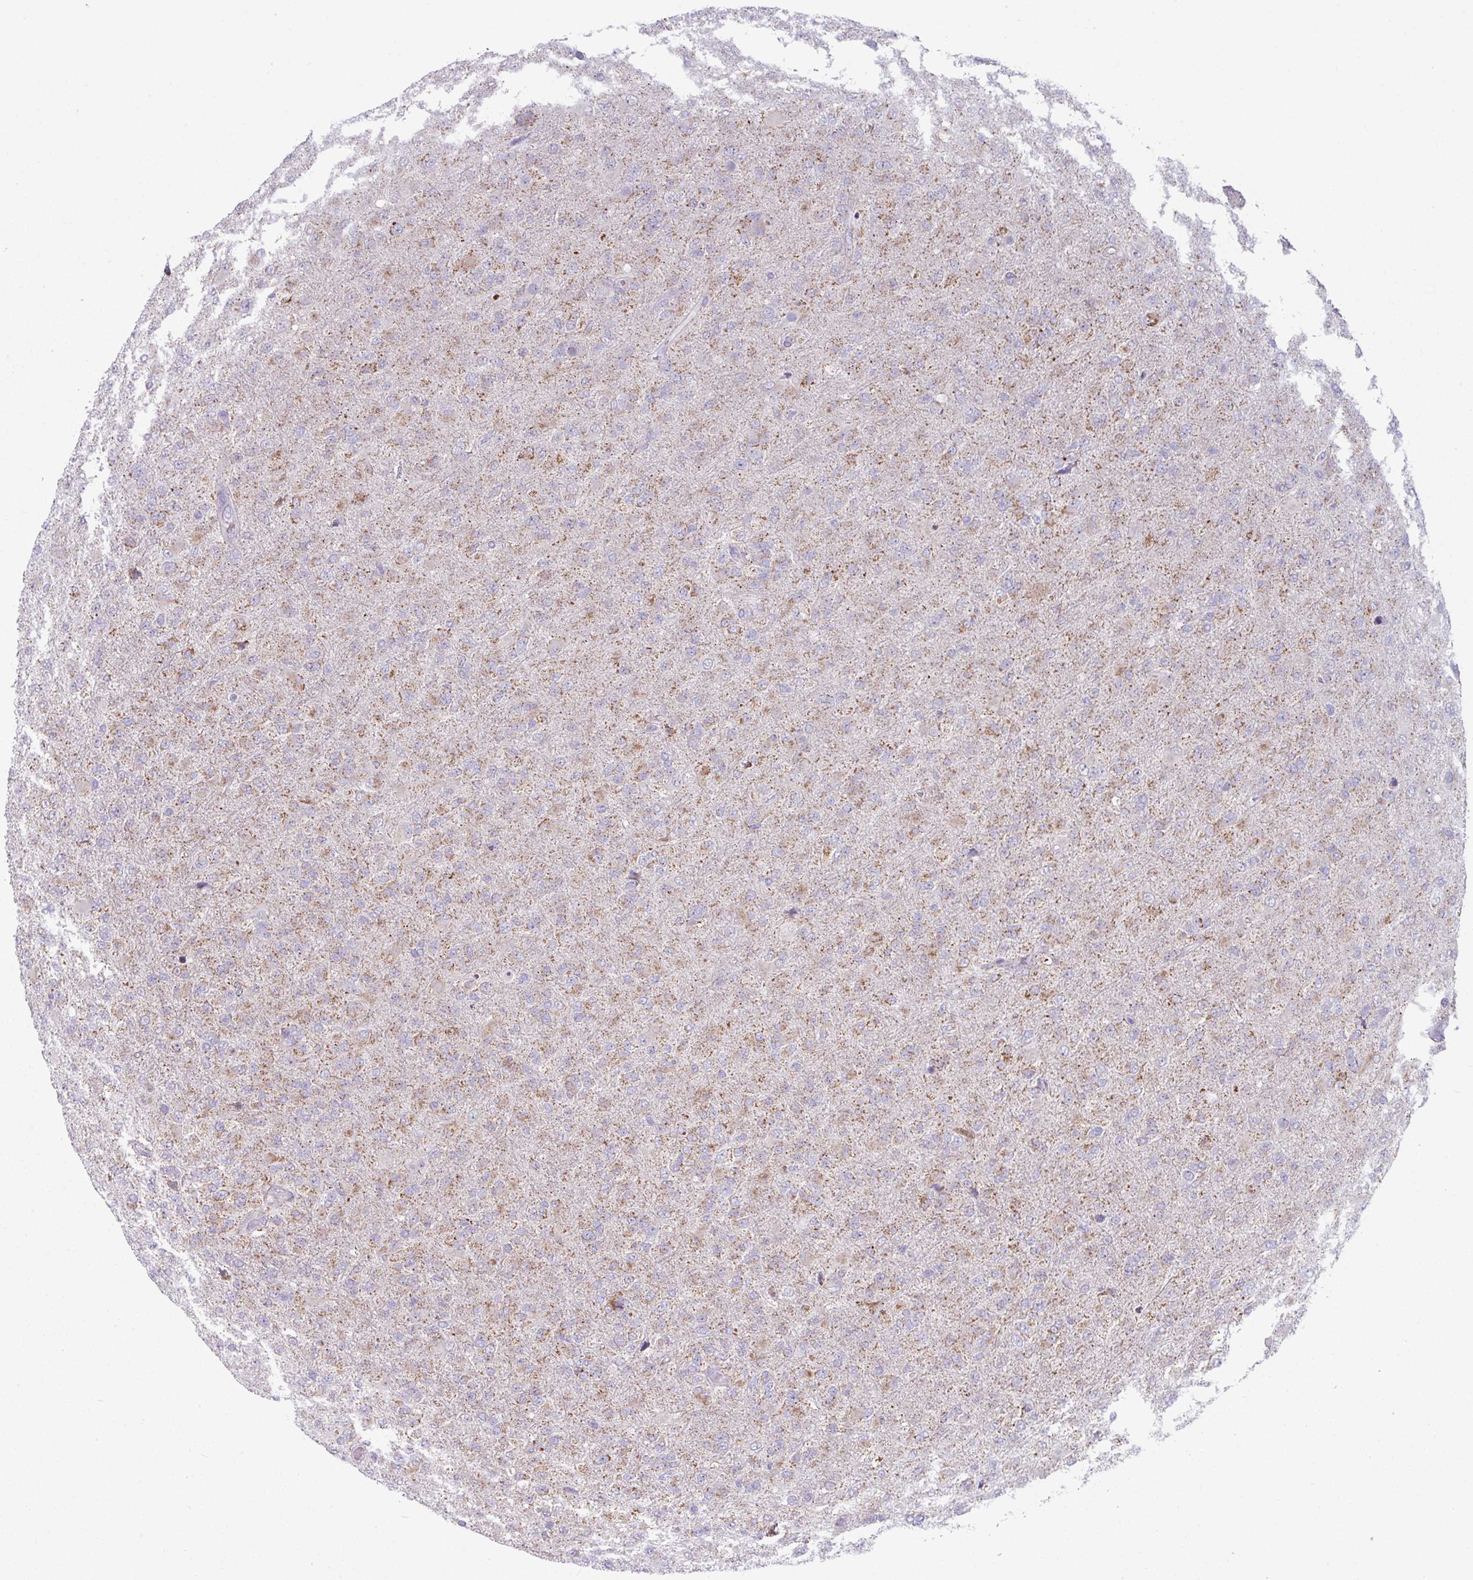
{"staining": {"intensity": "moderate", "quantity": "25%-75%", "location": "cytoplasmic/membranous"}, "tissue": "glioma", "cell_type": "Tumor cells", "image_type": "cancer", "snomed": [{"axis": "morphology", "description": "Glioma, malignant, Low grade"}, {"axis": "topography", "description": "Brain"}], "caption": "Immunohistochemical staining of glioma reveals medium levels of moderate cytoplasmic/membranous positivity in about 25%-75% of tumor cells. Nuclei are stained in blue.", "gene": "ZNF615", "patient": {"sex": "male", "age": 65}}